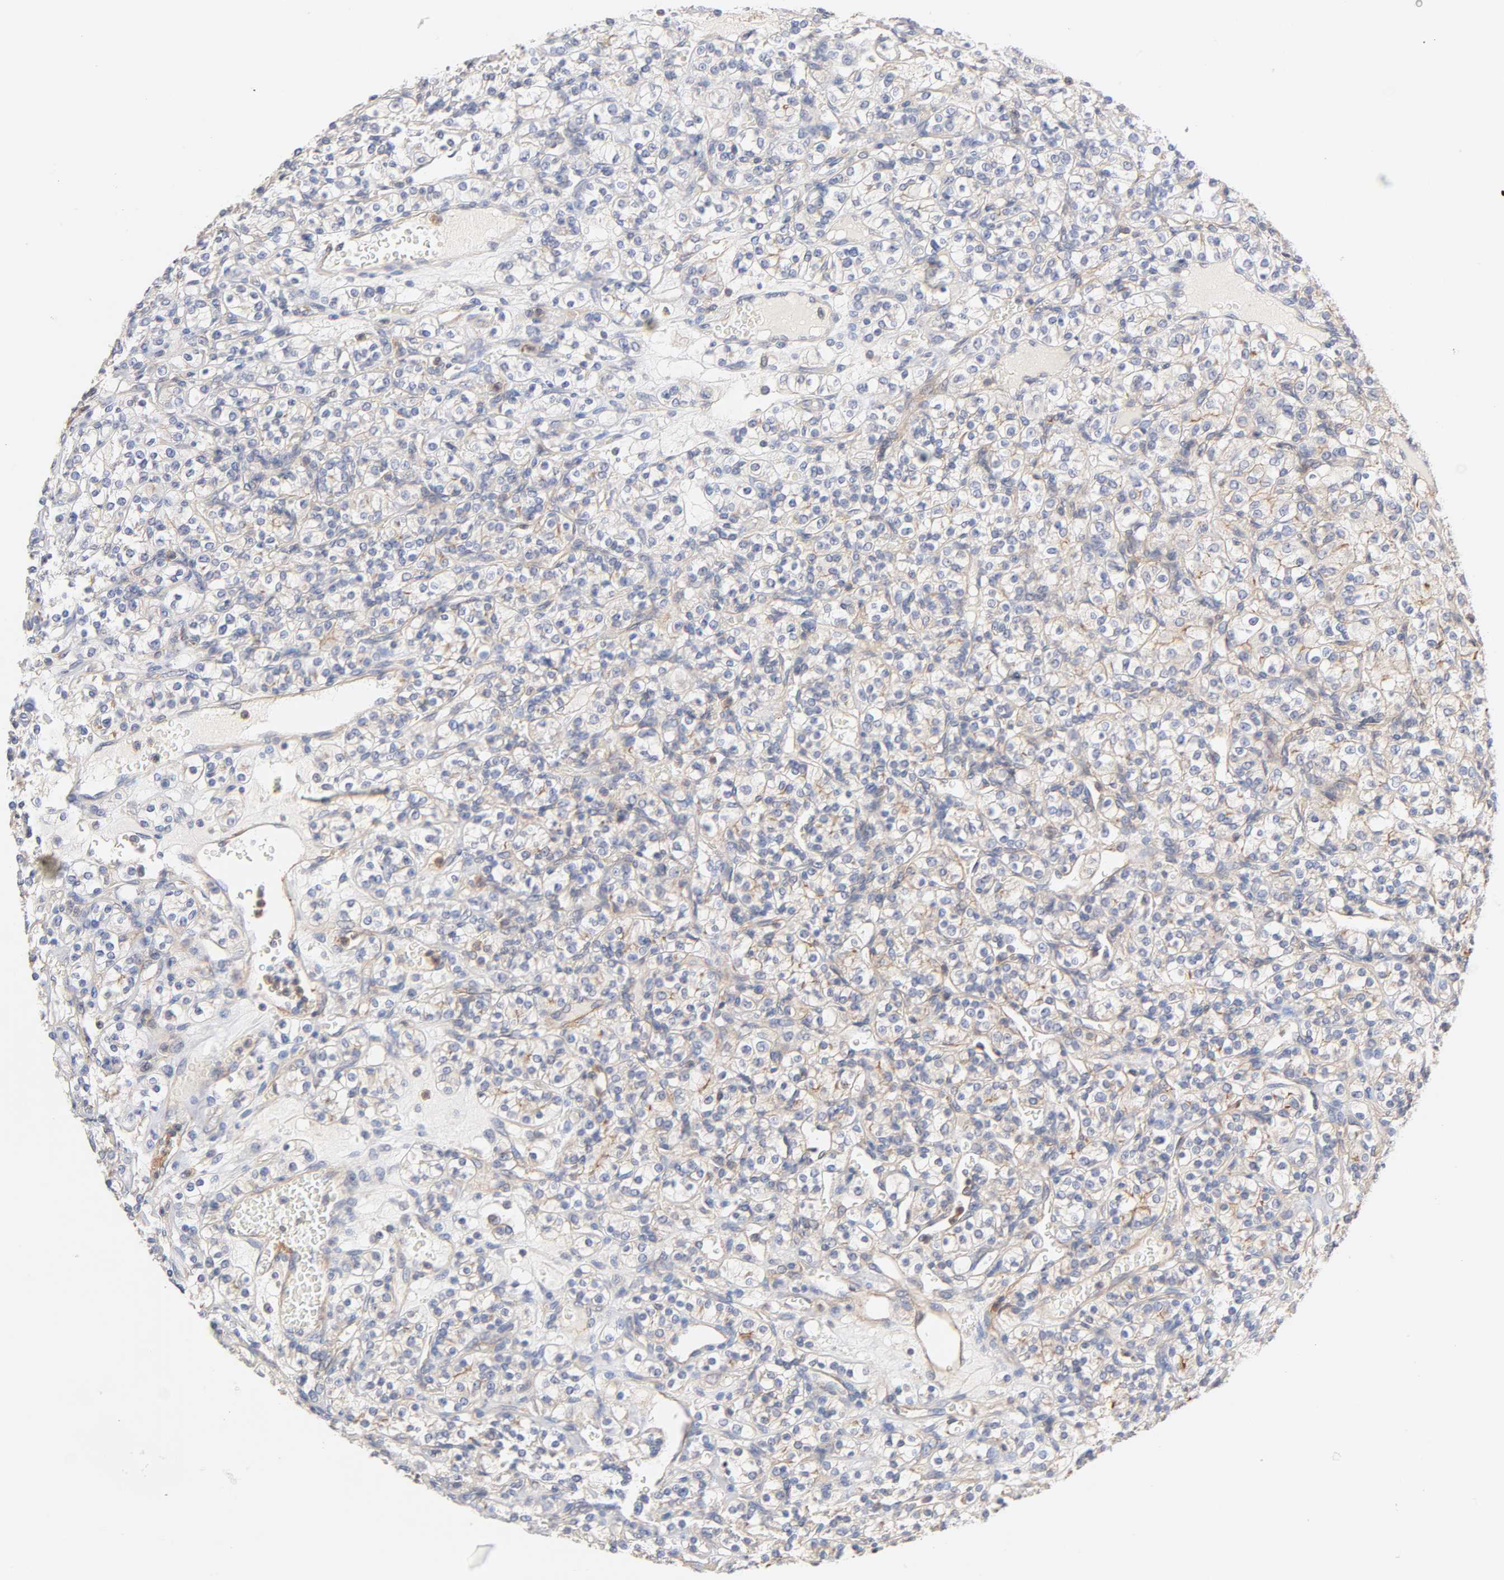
{"staining": {"intensity": "weak", "quantity": "25%-75%", "location": "cytoplasmic/membranous"}, "tissue": "renal cancer", "cell_type": "Tumor cells", "image_type": "cancer", "snomed": [{"axis": "morphology", "description": "Adenocarcinoma, NOS"}, {"axis": "topography", "description": "Kidney"}], "caption": "Human renal cancer stained for a protein (brown) displays weak cytoplasmic/membranous positive expression in approximately 25%-75% of tumor cells.", "gene": "STRN3", "patient": {"sex": "male", "age": 77}}